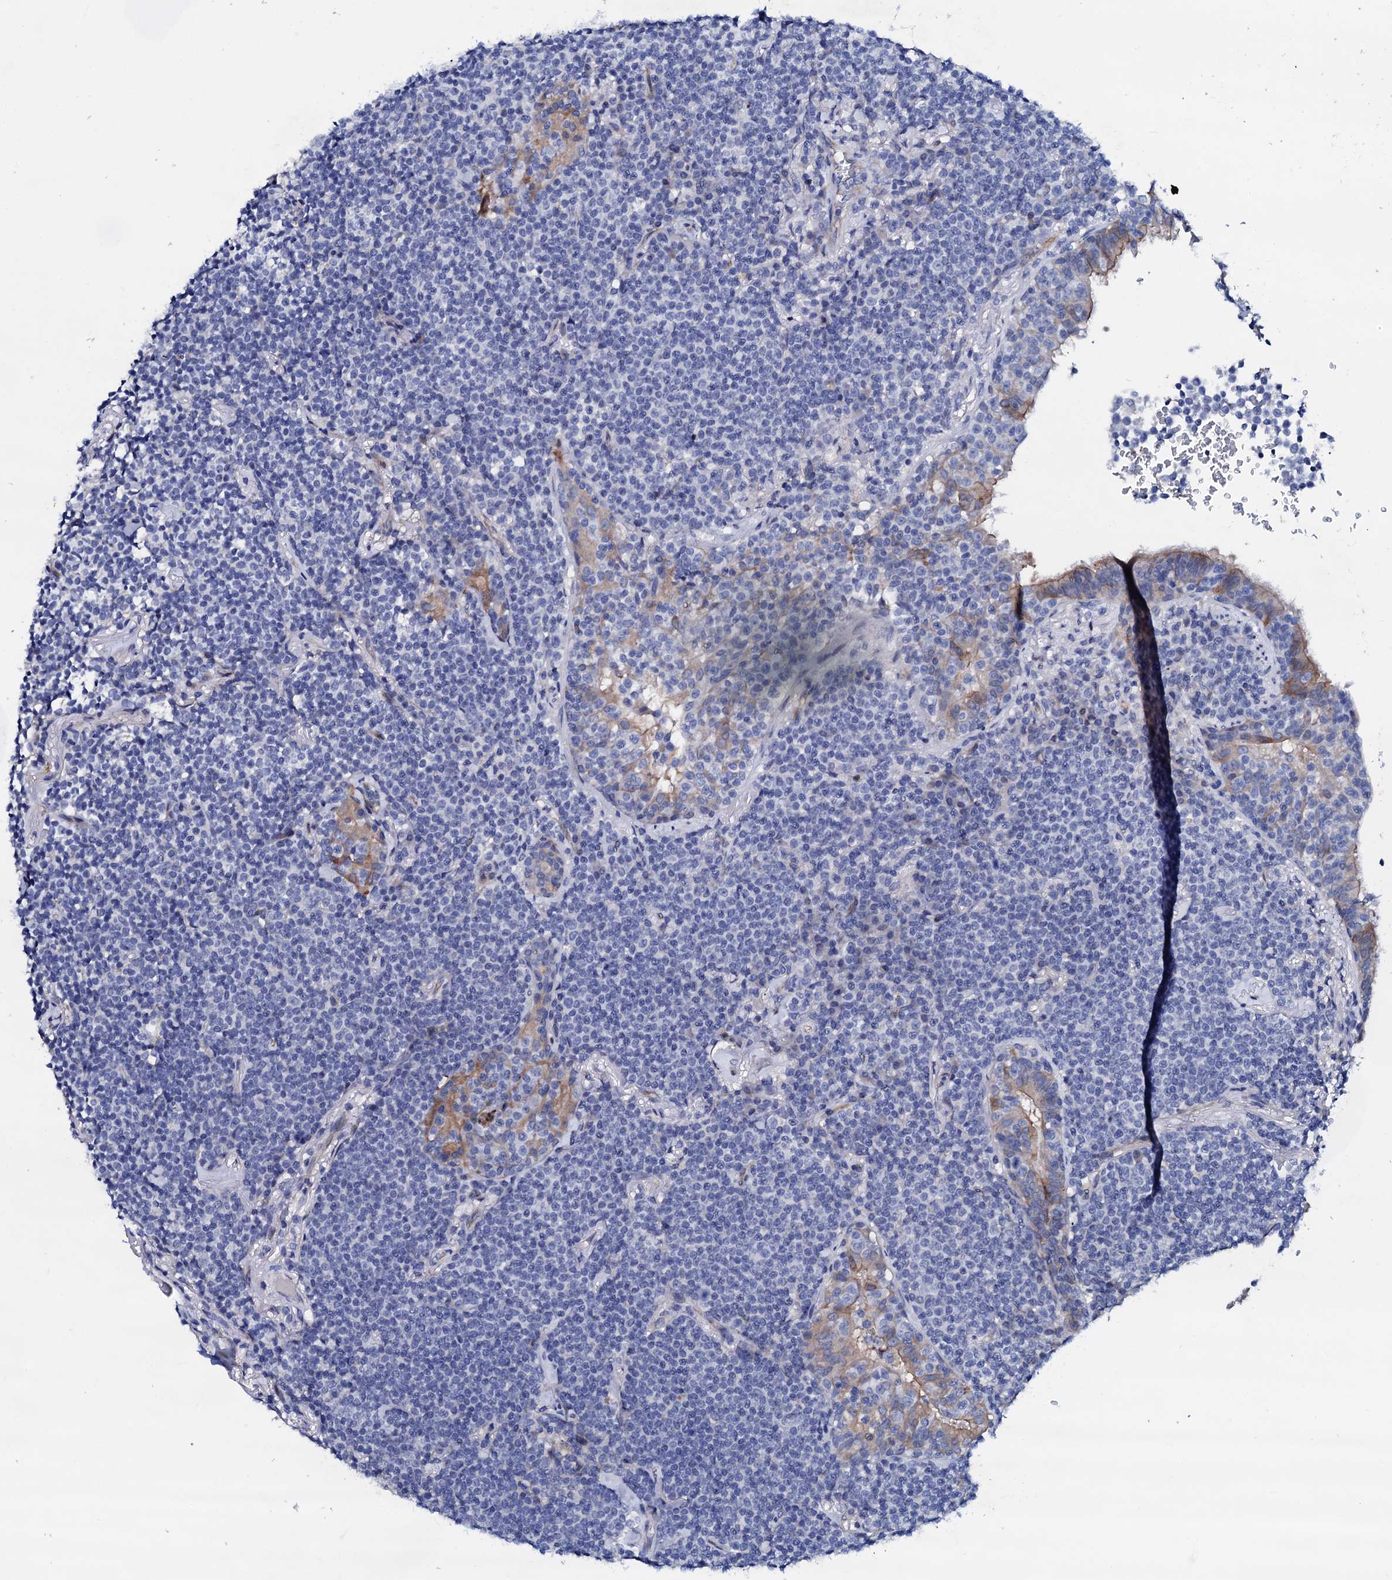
{"staining": {"intensity": "negative", "quantity": "none", "location": "none"}, "tissue": "lymphoma", "cell_type": "Tumor cells", "image_type": "cancer", "snomed": [{"axis": "morphology", "description": "Malignant lymphoma, non-Hodgkin's type, Low grade"}, {"axis": "topography", "description": "Lung"}], "caption": "Low-grade malignant lymphoma, non-Hodgkin's type stained for a protein using immunohistochemistry (IHC) displays no positivity tumor cells.", "gene": "TRDN", "patient": {"sex": "female", "age": 71}}